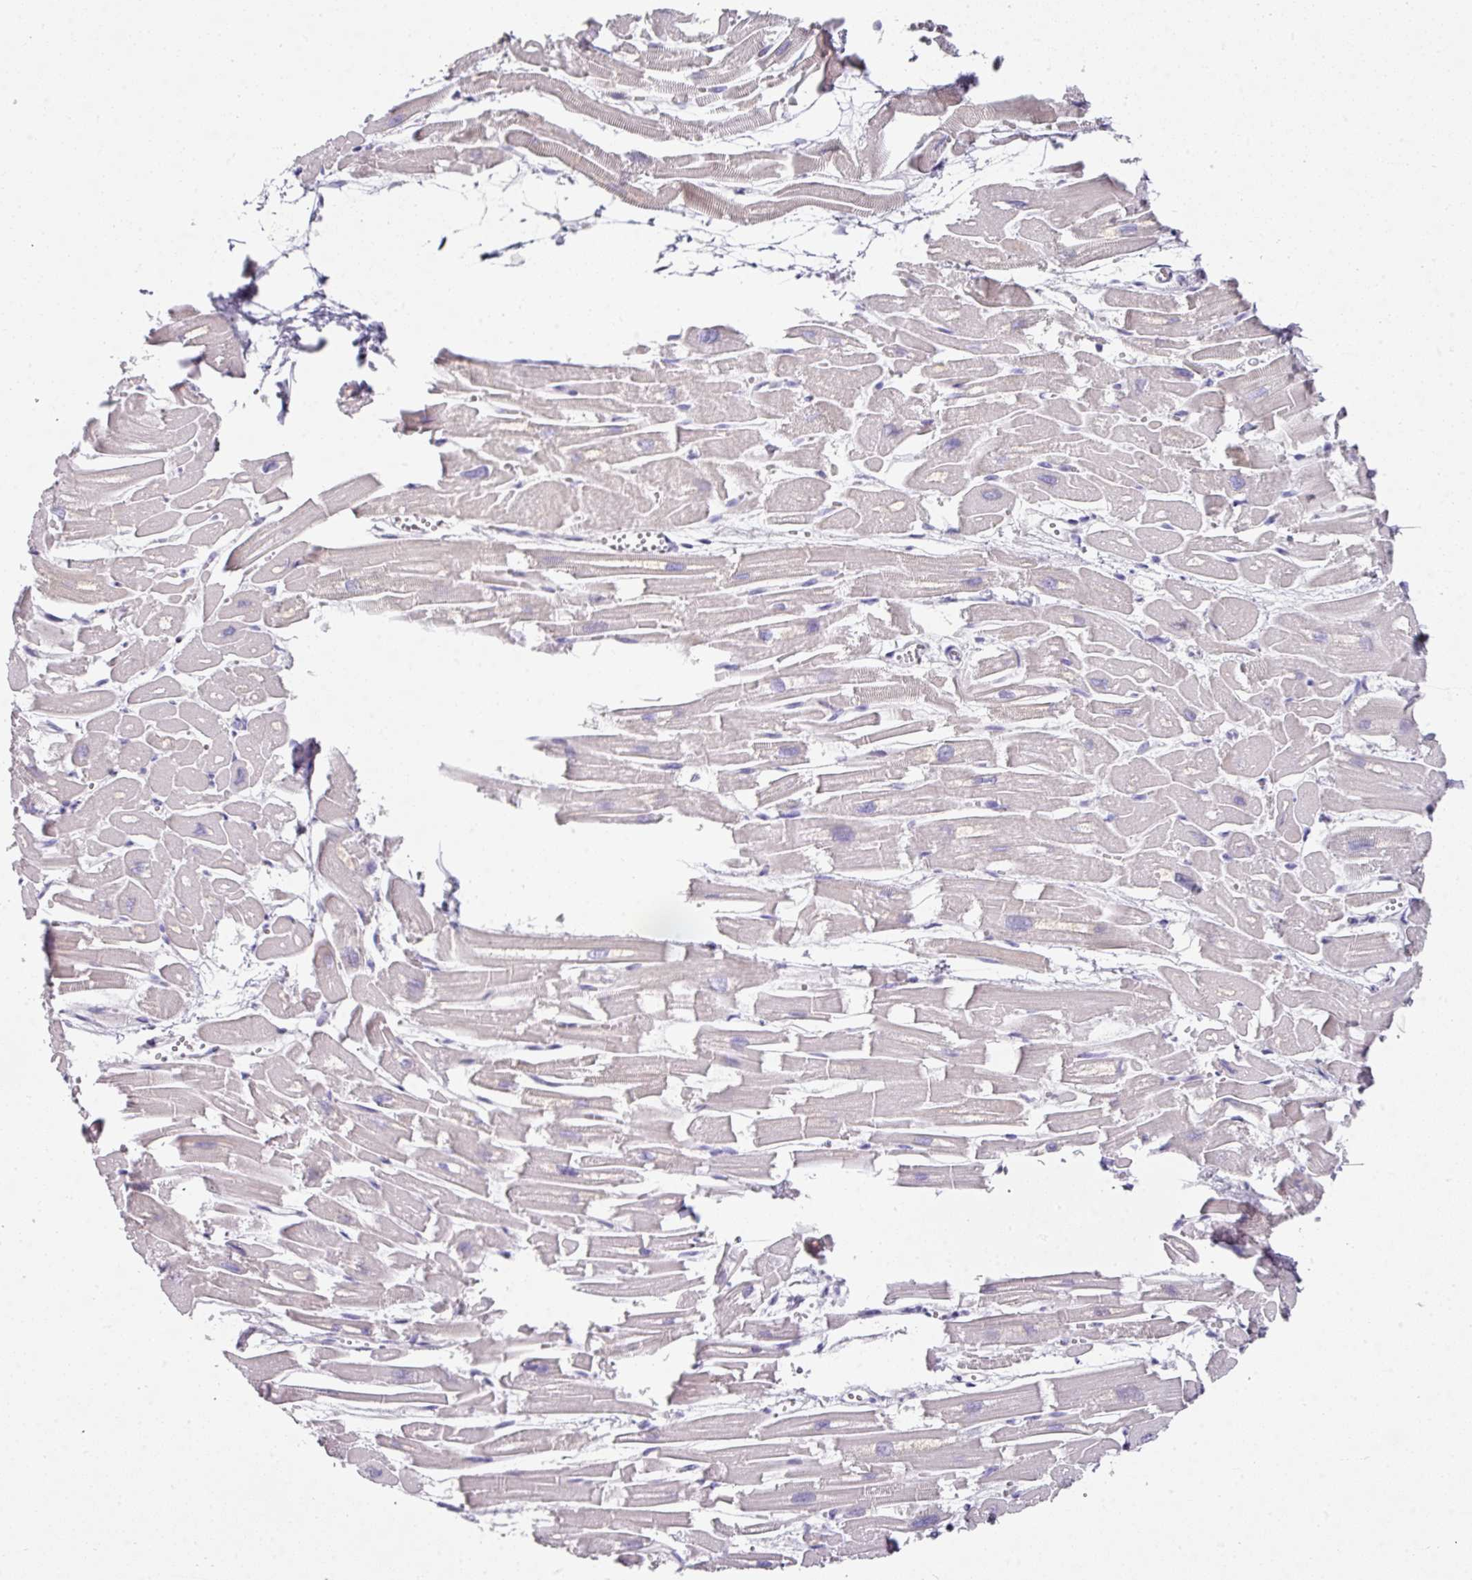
{"staining": {"intensity": "moderate", "quantity": "25%-75%", "location": "cytoplasmic/membranous"}, "tissue": "heart muscle", "cell_type": "Cardiomyocytes", "image_type": "normal", "snomed": [{"axis": "morphology", "description": "Normal tissue, NOS"}, {"axis": "topography", "description": "Heart"}], "caption": "Protein analysis of normal heart muscle displays moderate cytoplasmic/membranous positivity in approximately 25%-75% of cardiomyocytes. Nuclei are stained in blue.", "gene": "ANKRD29", "patient": {"sex": "male", "age": 54}}